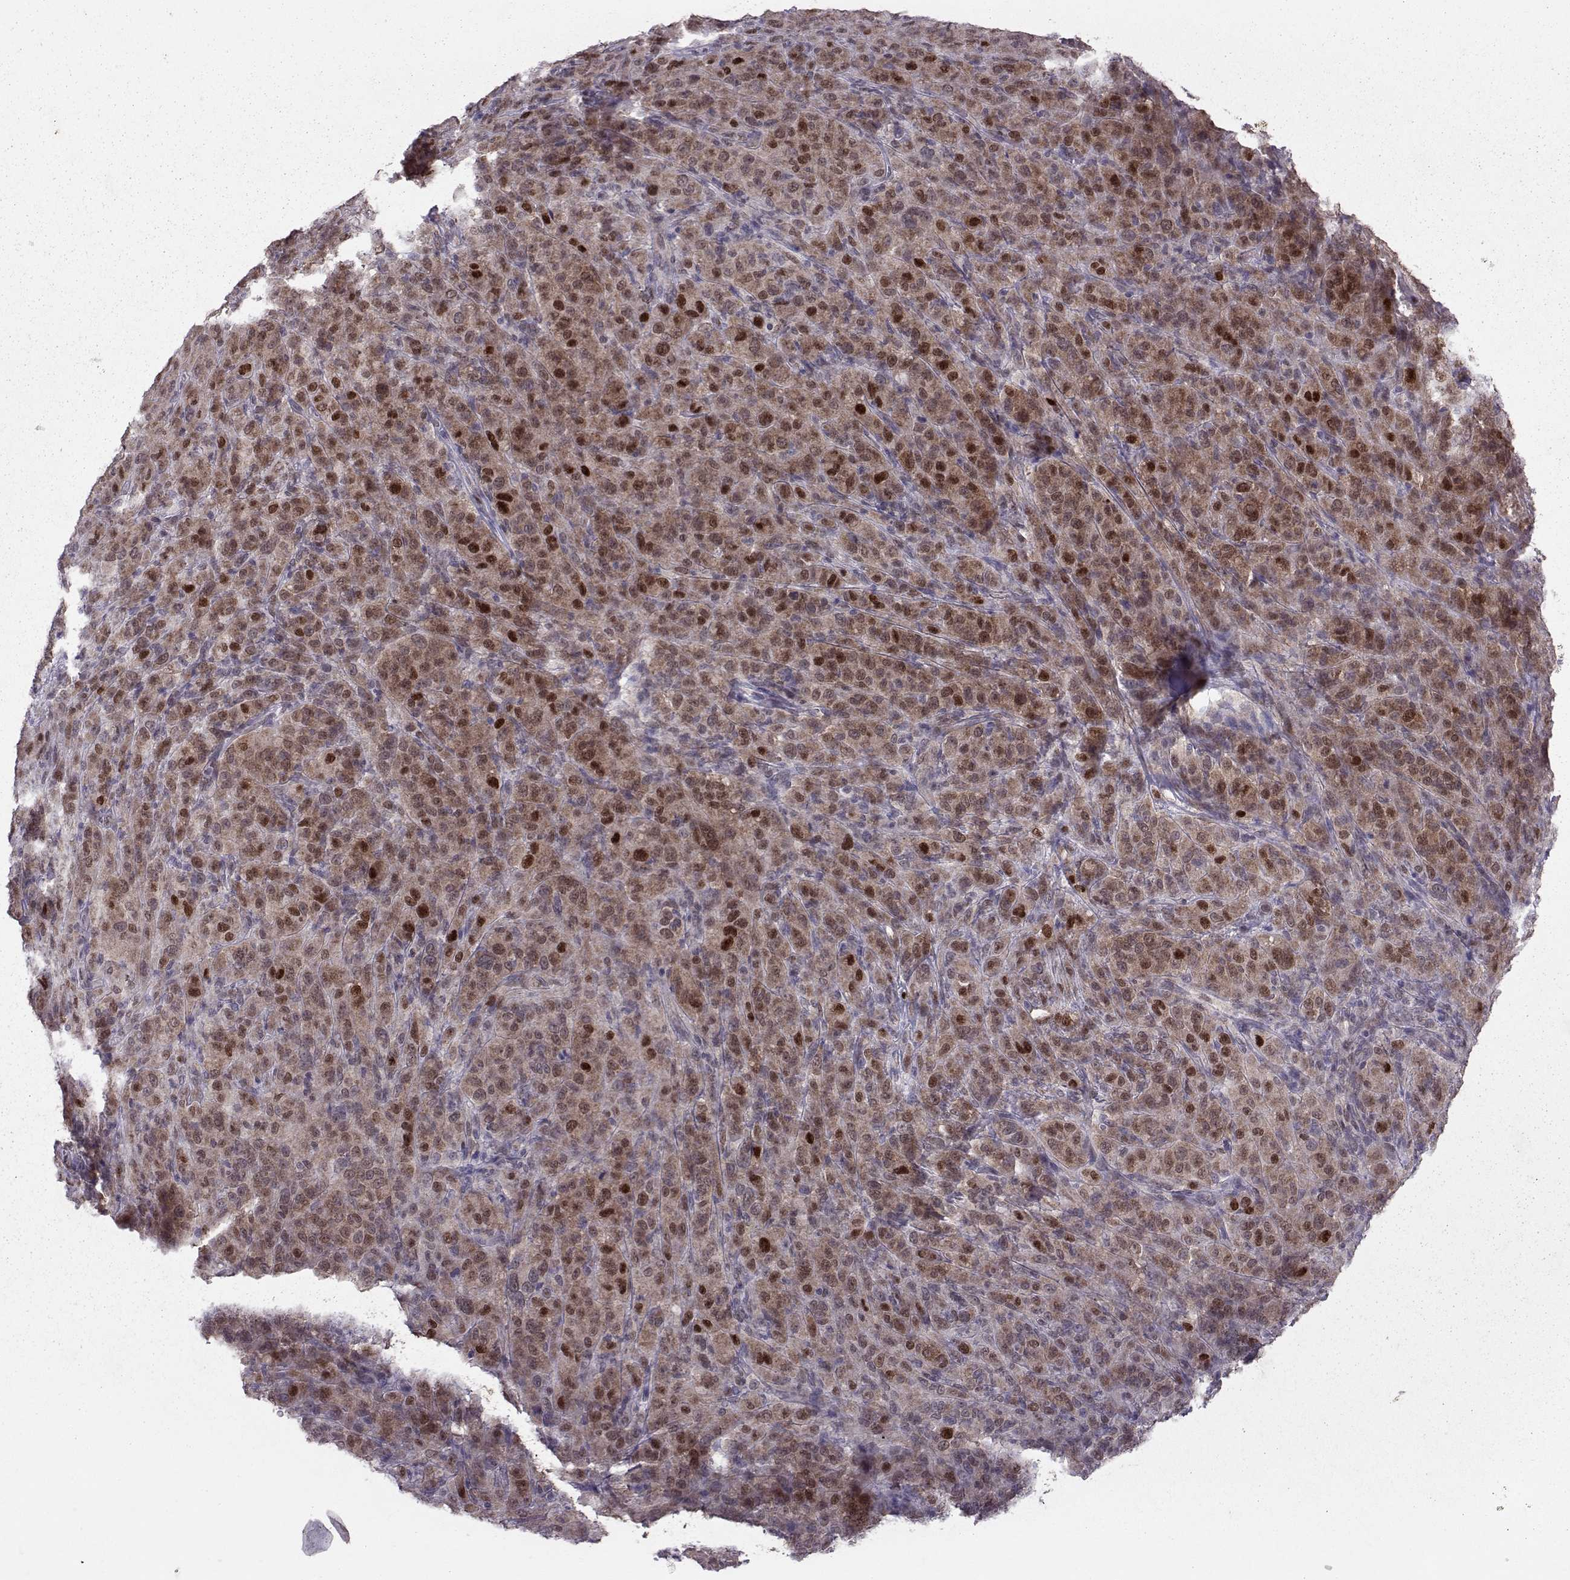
{"staining": {"intensity": "strong", "quantity": "<25%", "location": "cytoplasmic/membranous"}, "tissue": "melanoma", "cell_type": "Tumor cells", "image_type": "cancer", "snomed": [{"axis": "morphology", "description": "Malignant melanoma, NOS"}, {"axis": "topography", "description": "Skin"}], "caption": "Melanoma was stained to show a protein in brown. There is medium levels of strong cytoplasmic/membranous positivity in about <25% of tumor cells.", "gene": "CDK4", "patient": {"sex": "female", "age": 87}}